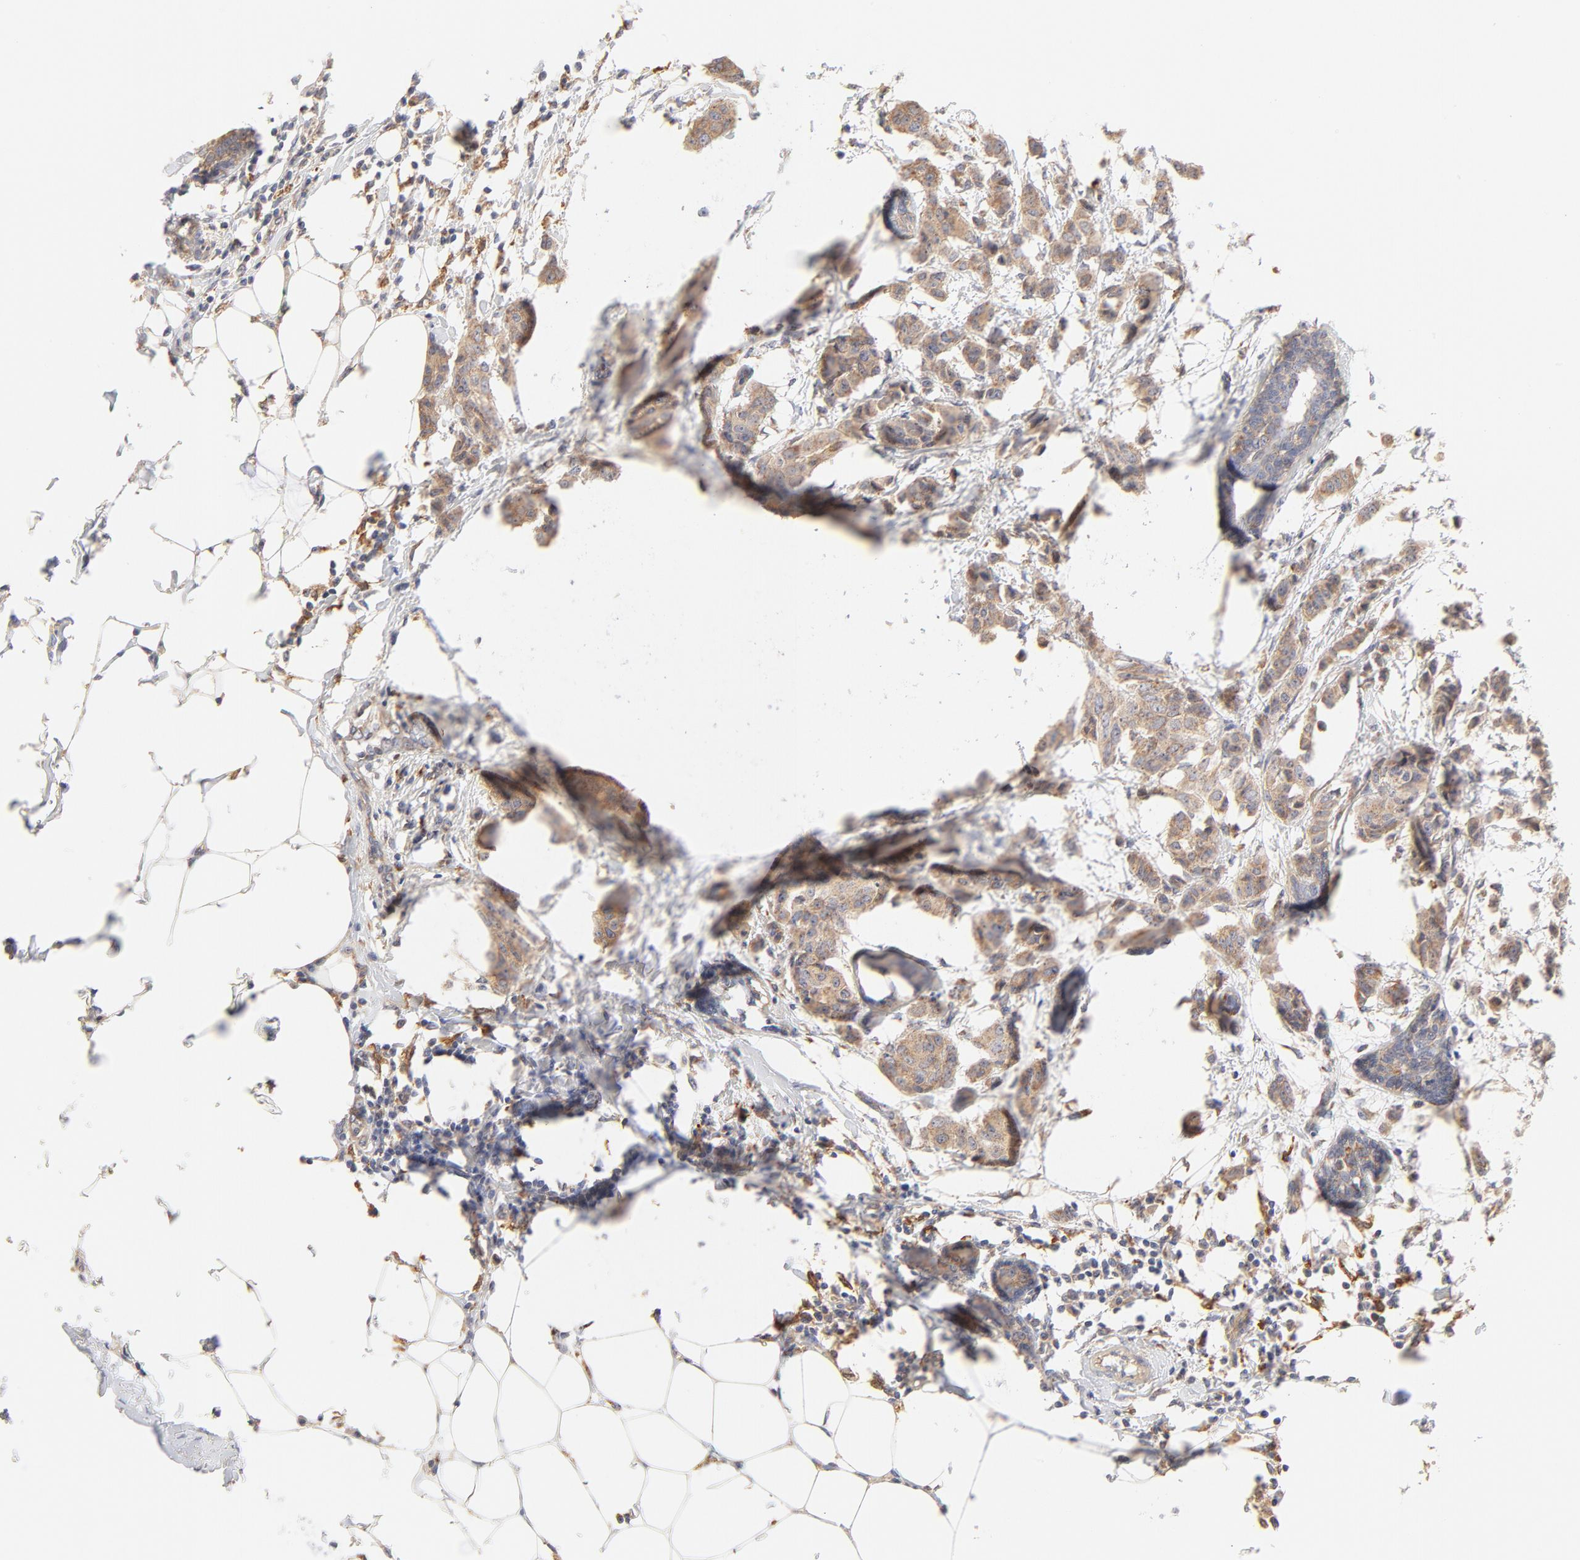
{"staining": {"intensity": "moderate", "quantity": ">75%", "location": "cytoplasmic/membranous"}, "tissue": "breast cancer", "cell_type": "Tumor cells", "image_type": "cancer", "snomed": [{"axis": "morphology", "description": "Duct carcinoma"}, {"axis": "topography", "description": "Breast"}], "caption": "There is medium levels of moderate cytoplasmic/membranous positivity in tumor cells of breast cancer (infiltrating ductal carcinoma), as demonstrated by immunohistochemical staining (brown color).", "gene": "MTERF2", "patient": {"sex": "female", "age": 40}}